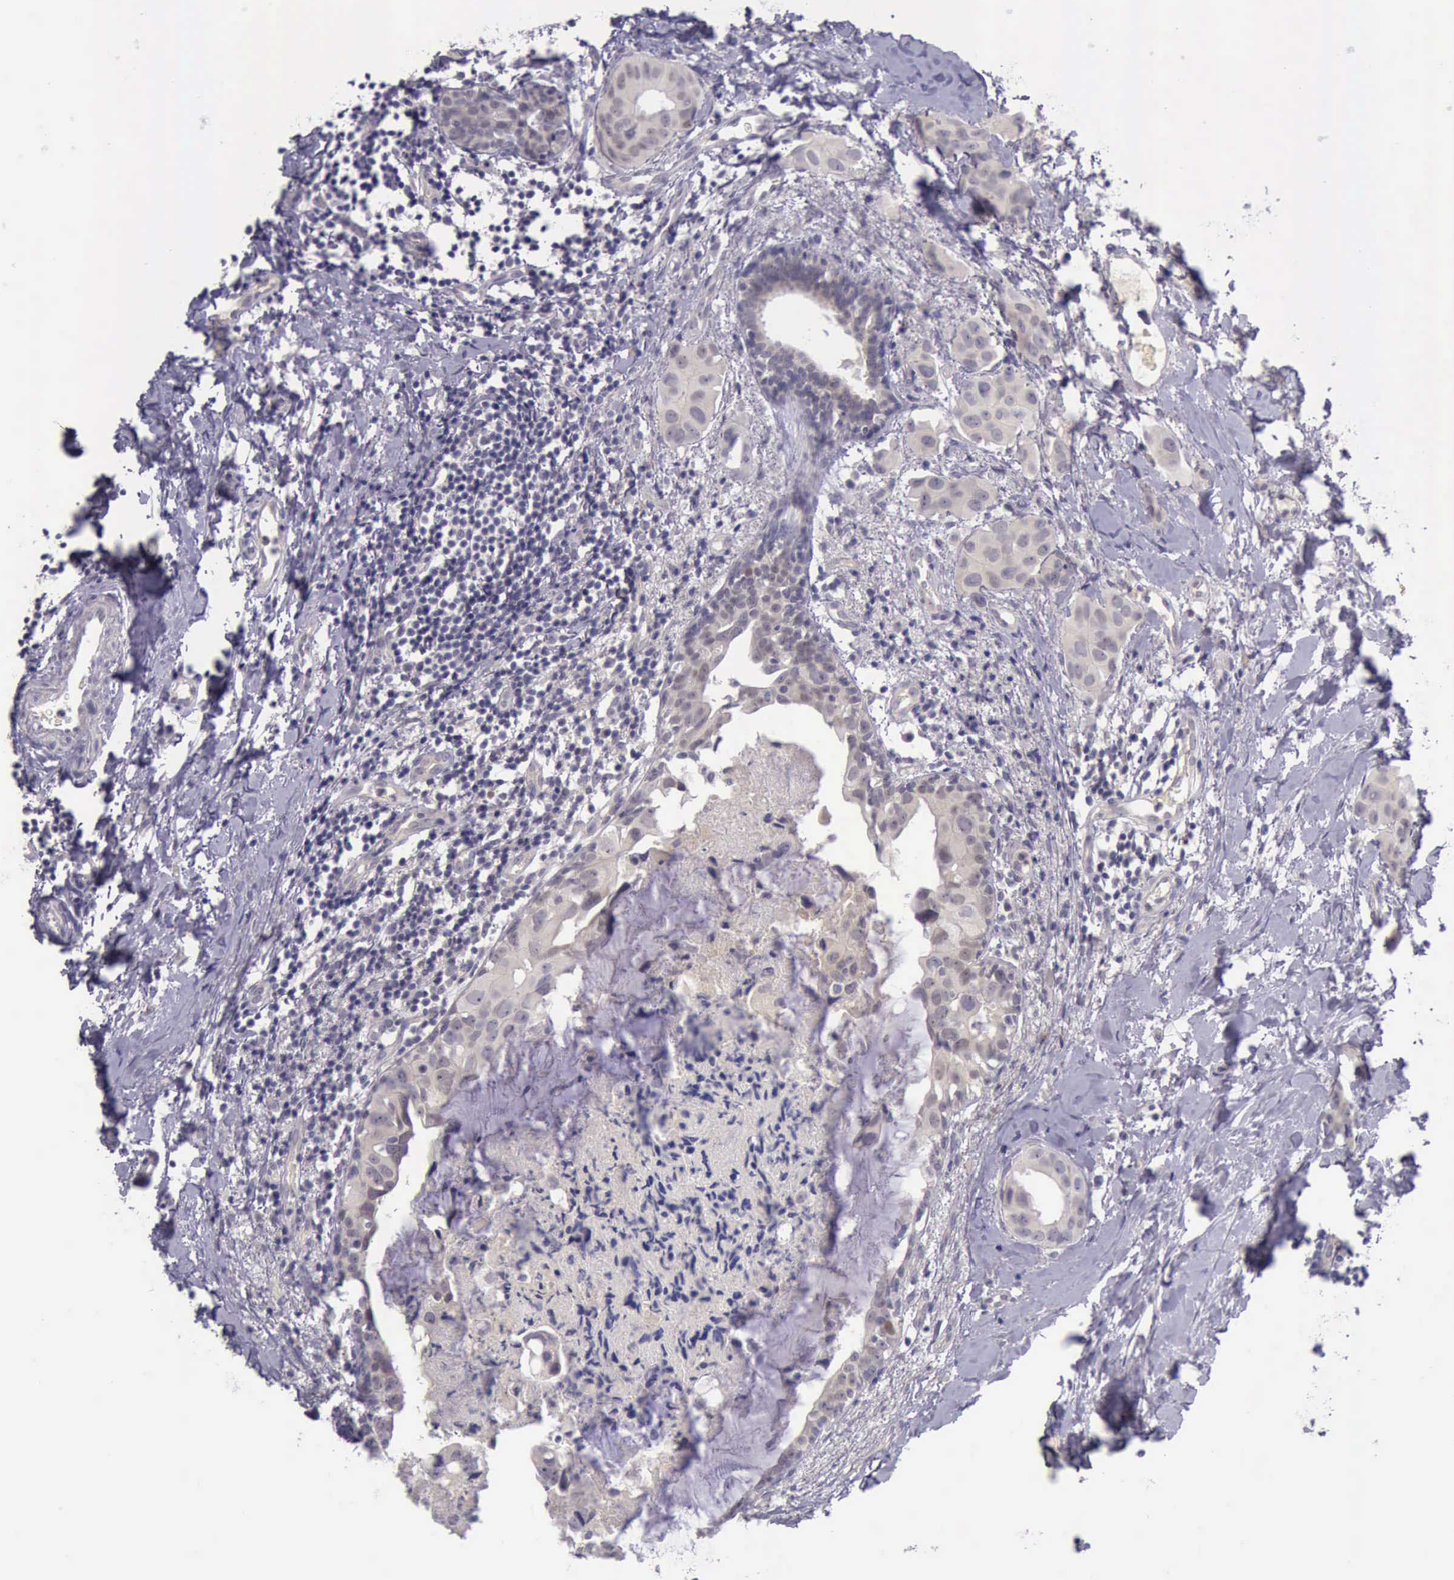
{"staining": {"intensity": "weak", "quantity": ">75%", "location": "cytoplasmic/membranous"}, "tissue": "breast cancer", "cell_type": "Tumor cells", "image_type": "cancer", "snomed": [{"axis": "morphology", "description": "Duct carcinoma"}, {"axis": "topography", "description": "Breast"}], "caption": "The immunohistochemical stain shows weak cytoplasmic/membranous expression in tumor cells of breast infiltrating ductal carcinoma tissue.", "gene": "ARNT2", "patient": {"sex": "female", "age": 40}}